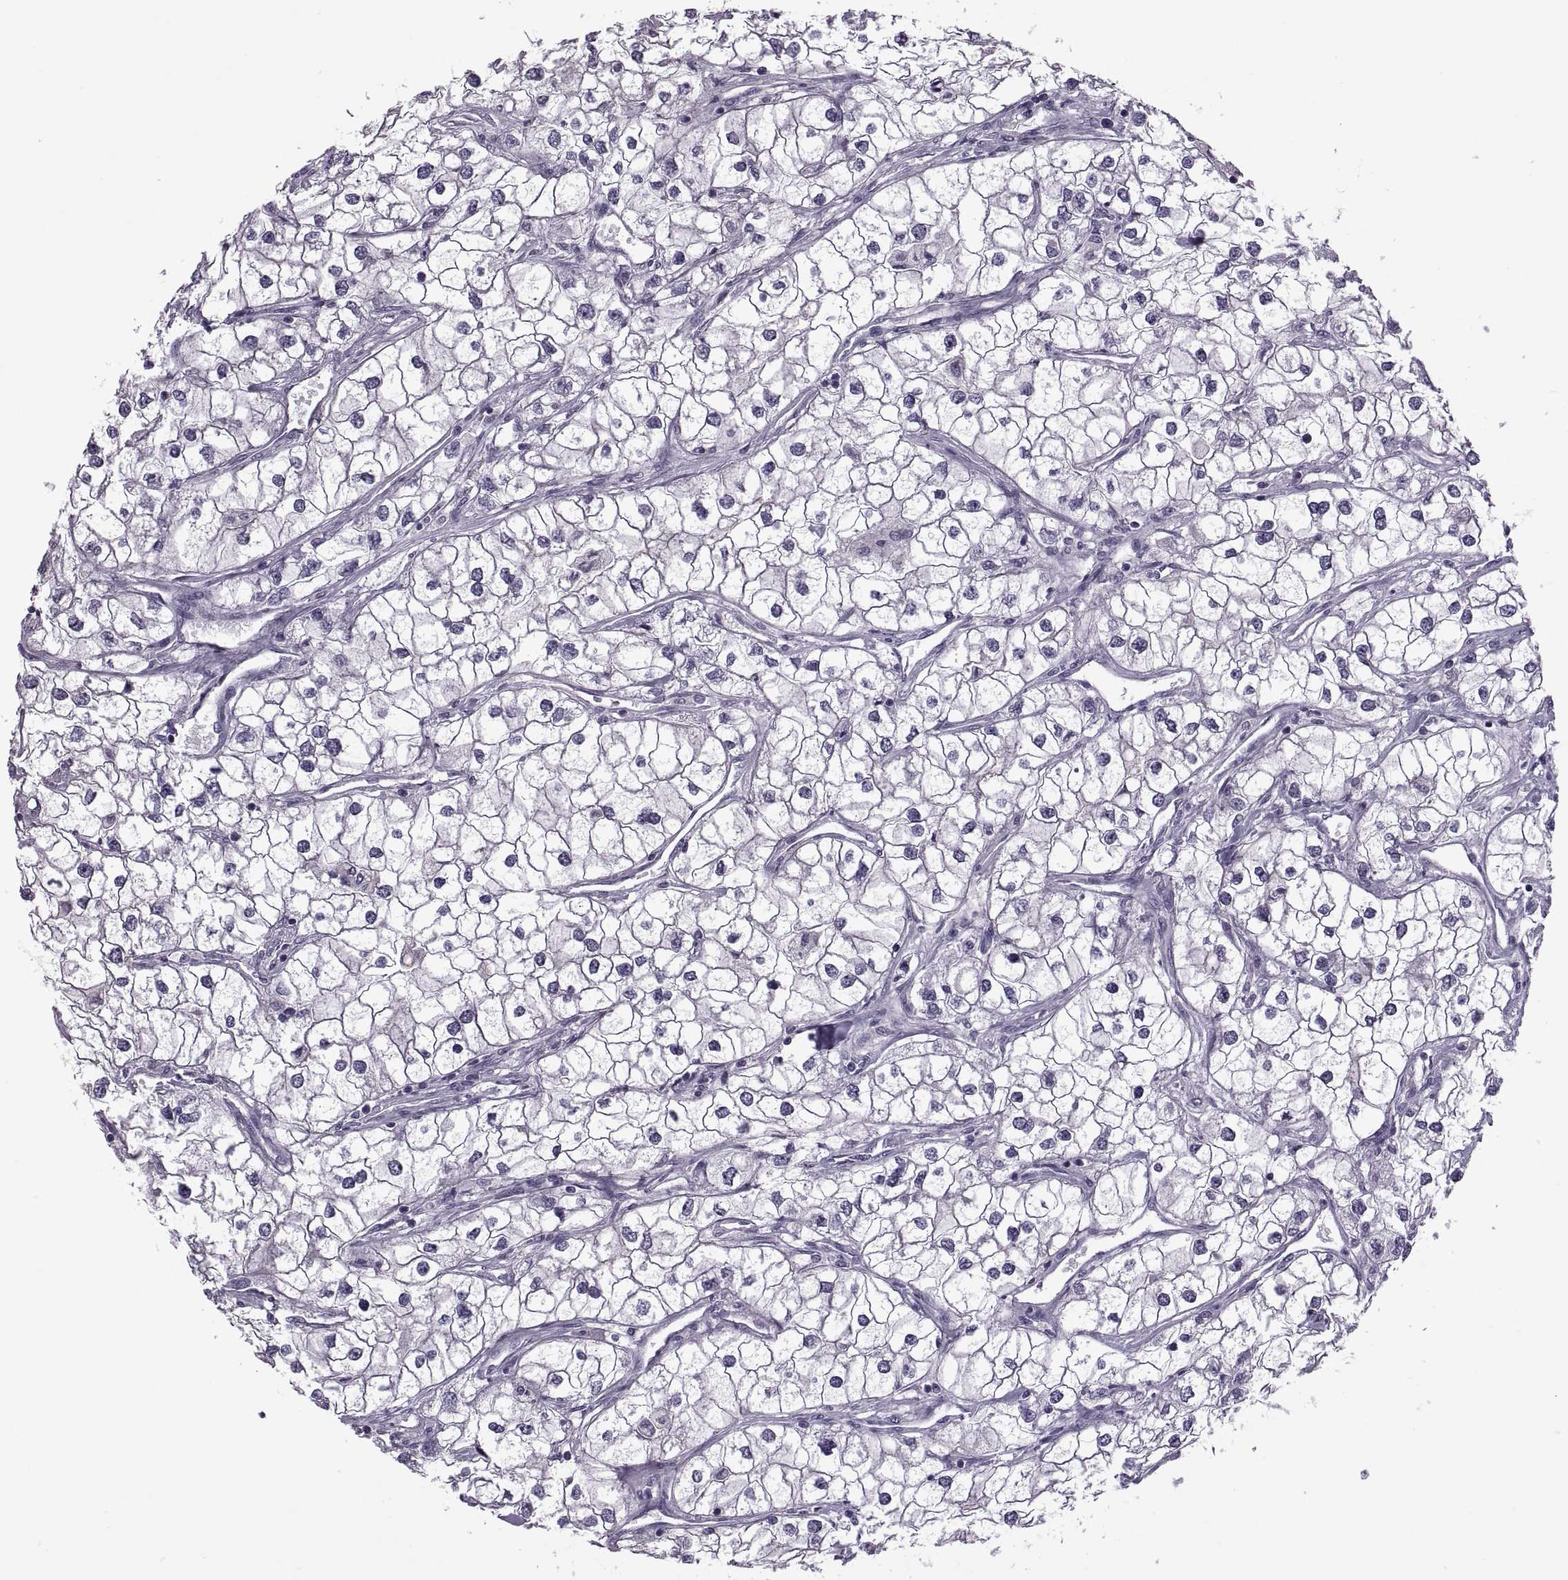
{"staining": {"intensity": "negative", "quantity": "none", "location": "none"}, "tissue": "renal cancer", "cell_type": "Tumor cells", "image_type": "cancer", "snomed": [{"axis": "morphology", "description": "Adenocarcinoma, NOS"}, {"axis": "topography", "description": "Kidney"}], "caption": "High power microscopy photomicrograph of an IHC photomicrograph of renal adenocarcinoma, revealing no significant staining in tumor cells. (DAB IHC visualized using brightfield microscopy, high magnification).", "gene": "ODF3", "patient": {"sex": "male", "age": 59}}